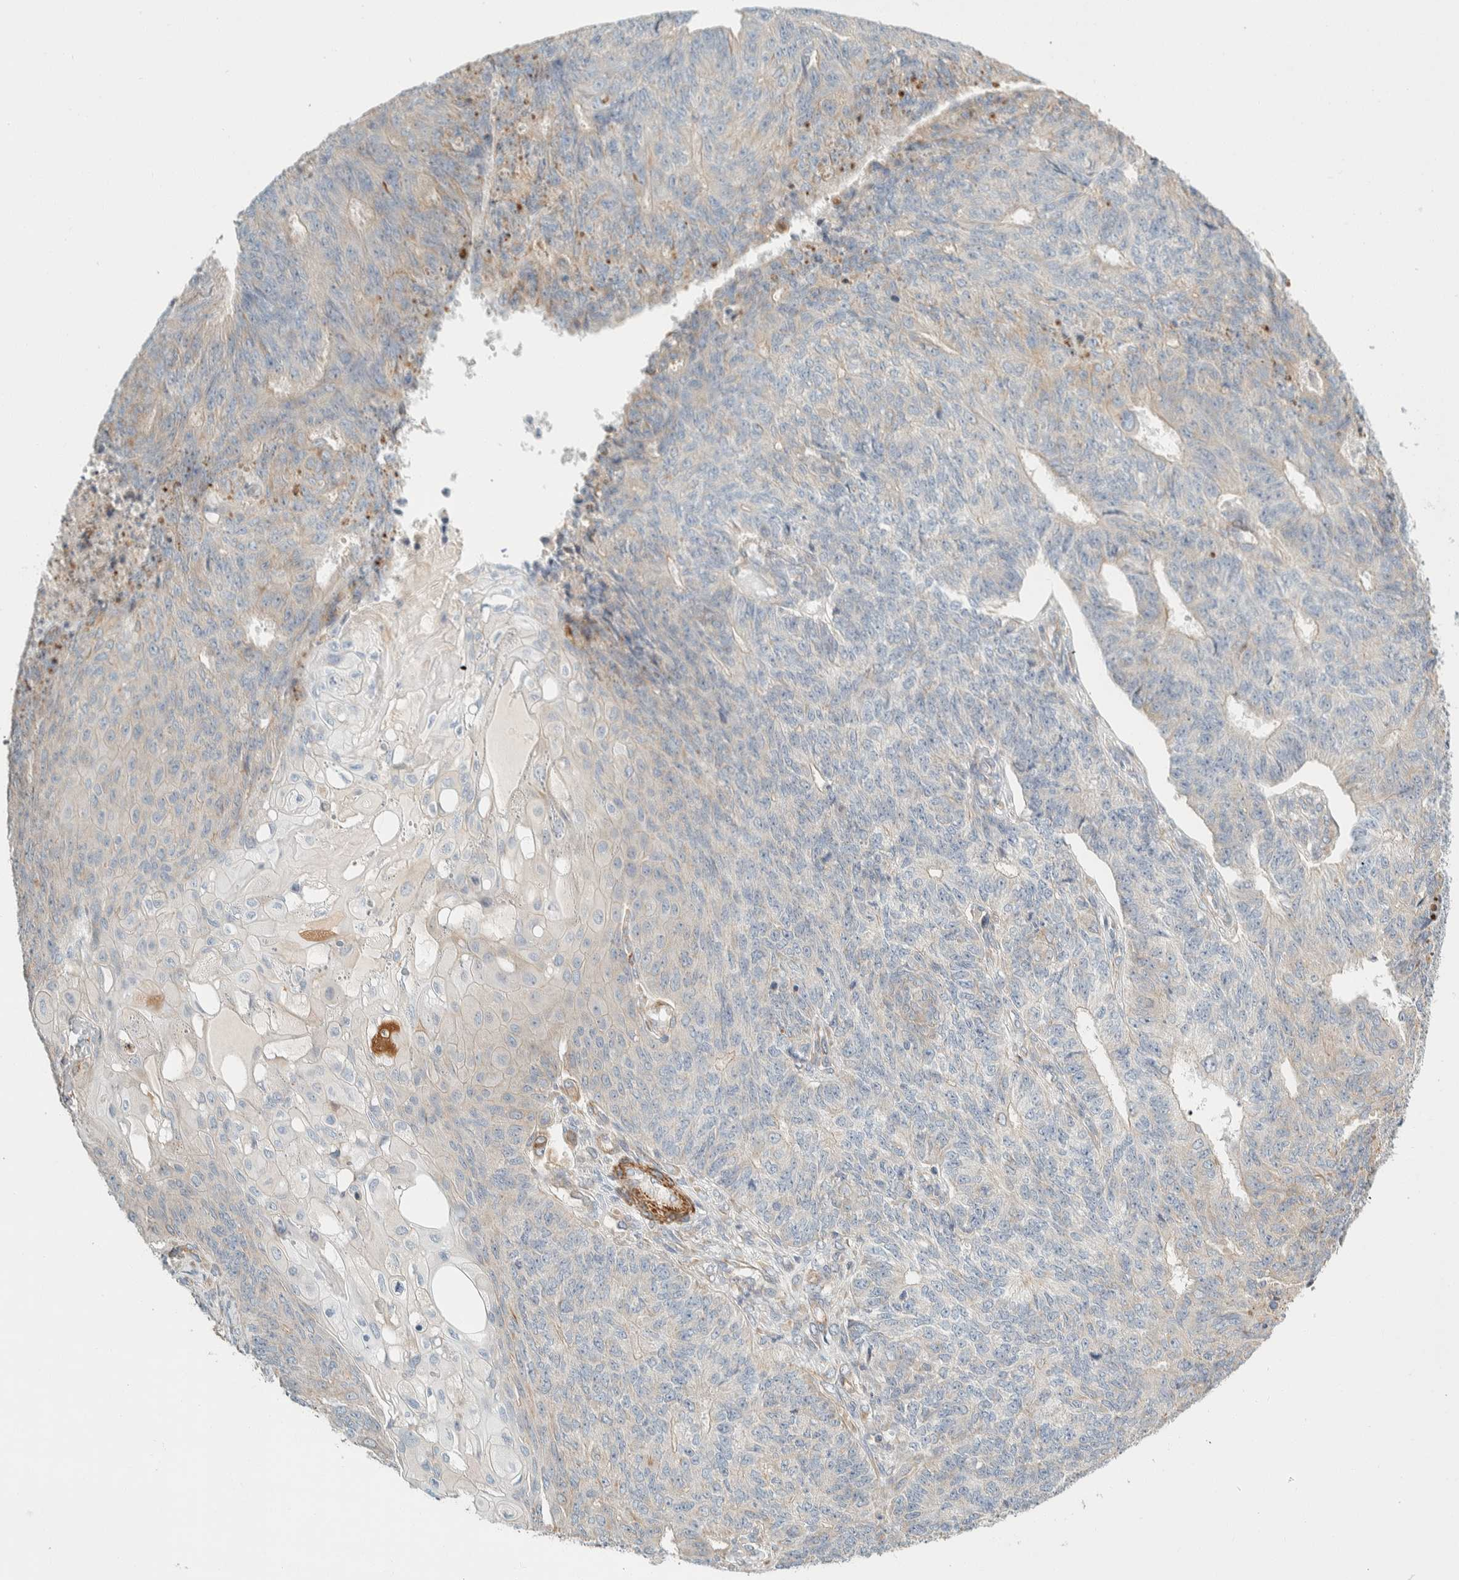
{"staining": {"intensity": "negative", "quantity": "none", "location": "none"}, "tissue": "endometrial cancer", "cell_type": "Tumor cells", "image_type": "cancer", "snomed": [{"axis": "morphology", "description": "Adenocarcinoma, NOS"}, {"axis": "topography", "description": "Endometrium"}], "caption": "DAB (3,3'-diaminobenzidine) immunohistochemical staining of human endometrial cancer displays no significant staining in tumor cells.", "gene": "CDR2", "patient": {"sex": "female", "age": 32}}